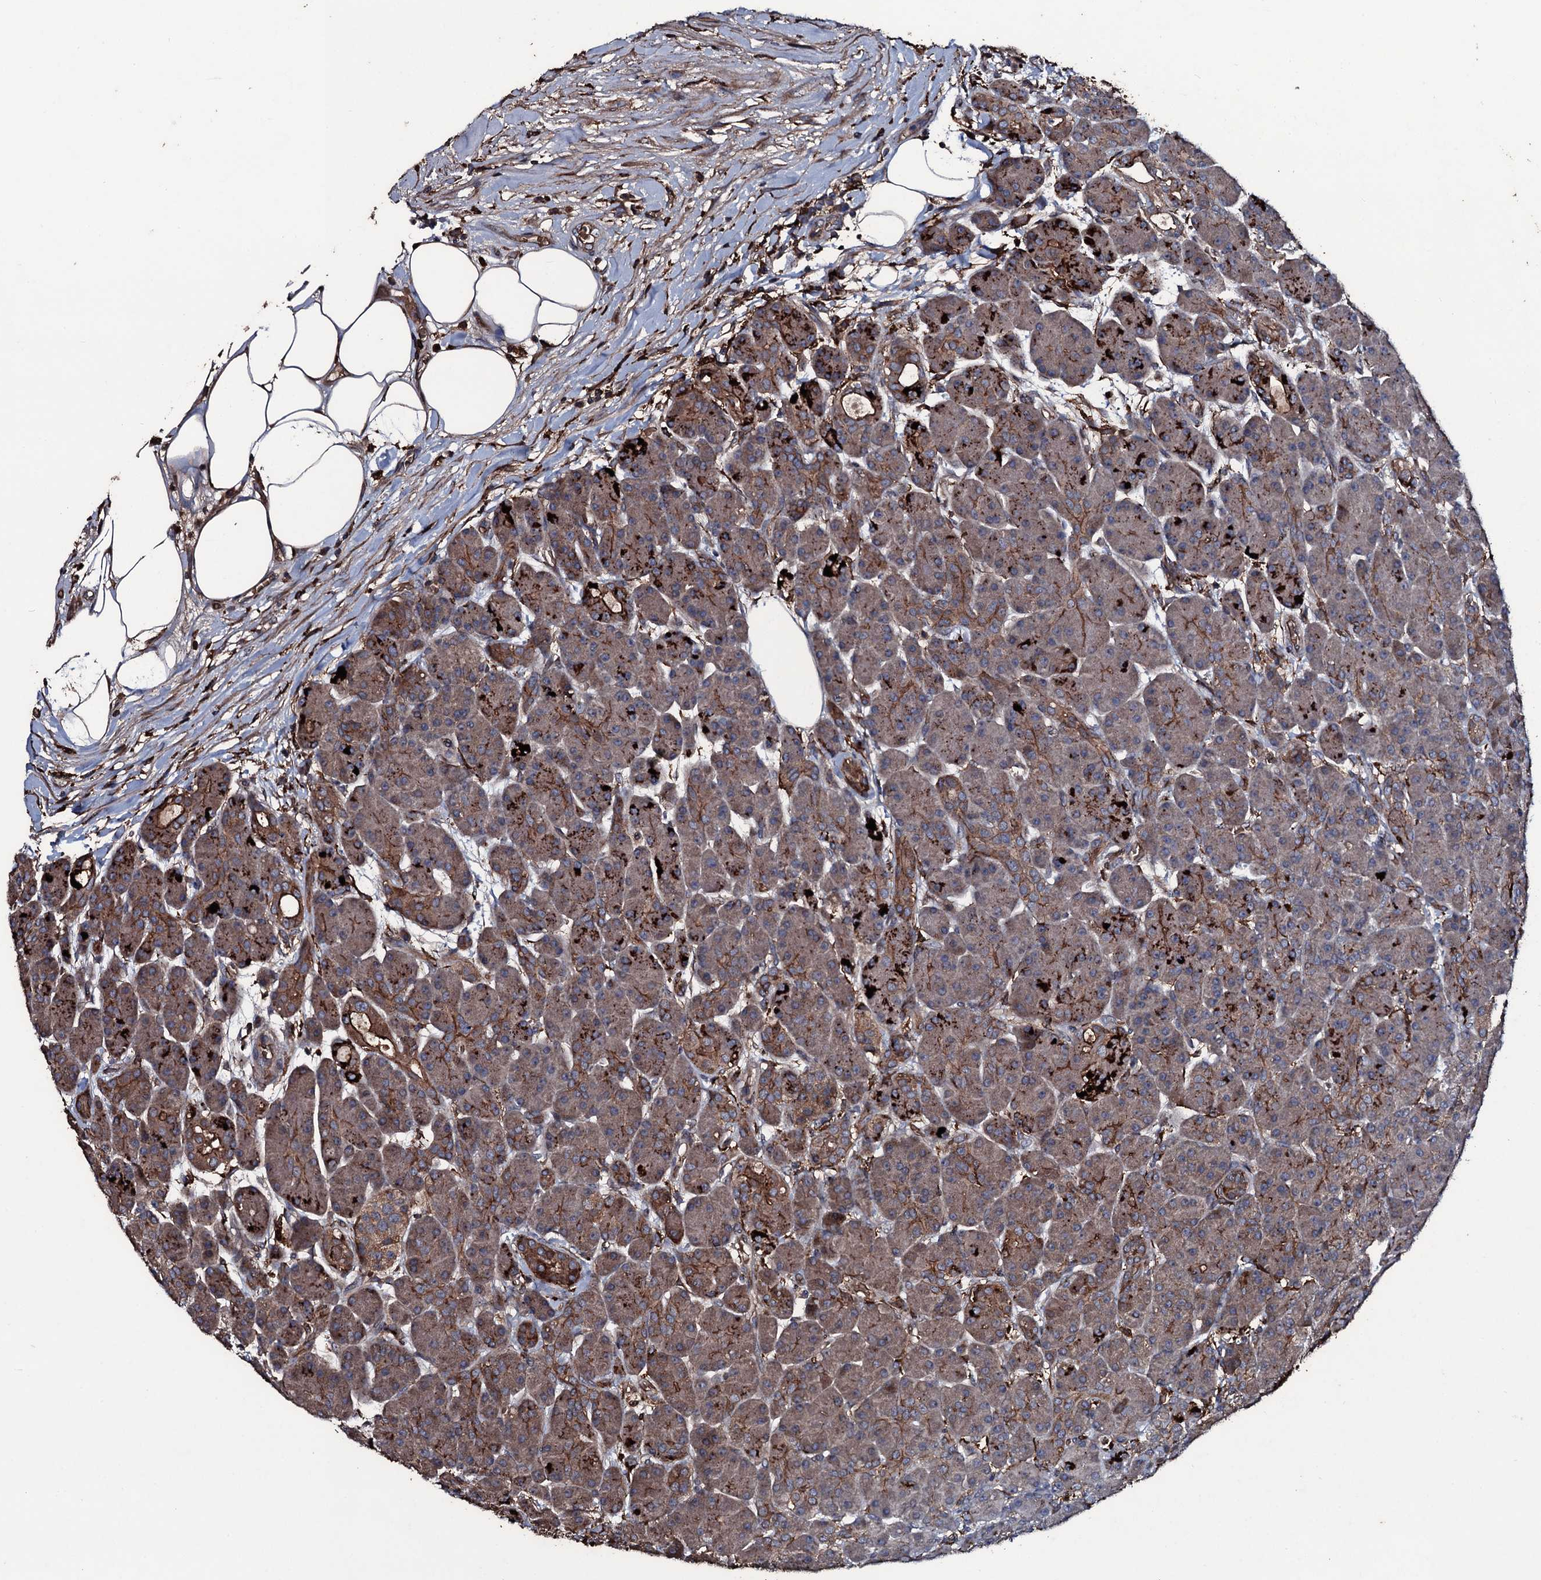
{"staining": {"intensity": "strong", "quantity": "25%-75%", "location": "cytoplasmic/membranous"}, "tissue": "pancreas", "cell_type": "Exocrine glandular cells", "image_type": "normal", "snomed": [{"axis": "morphology", "description": "Normal tissue, NOS"}, {"axis": "topography", "description": "Pancreas"}], "caption": "IHC image of unremarkable pancreas: pancreas stained using immunohistochemistry (IHC) exhibits high levels of strong protein expression localized specifically in the cytoplasmic/membranous of exocrine glandular cells, appearing as a cytoplasmic/membranous brown color.", "gene": "ZSWIM8", "patient": {"sex": "male", "age": 63}}